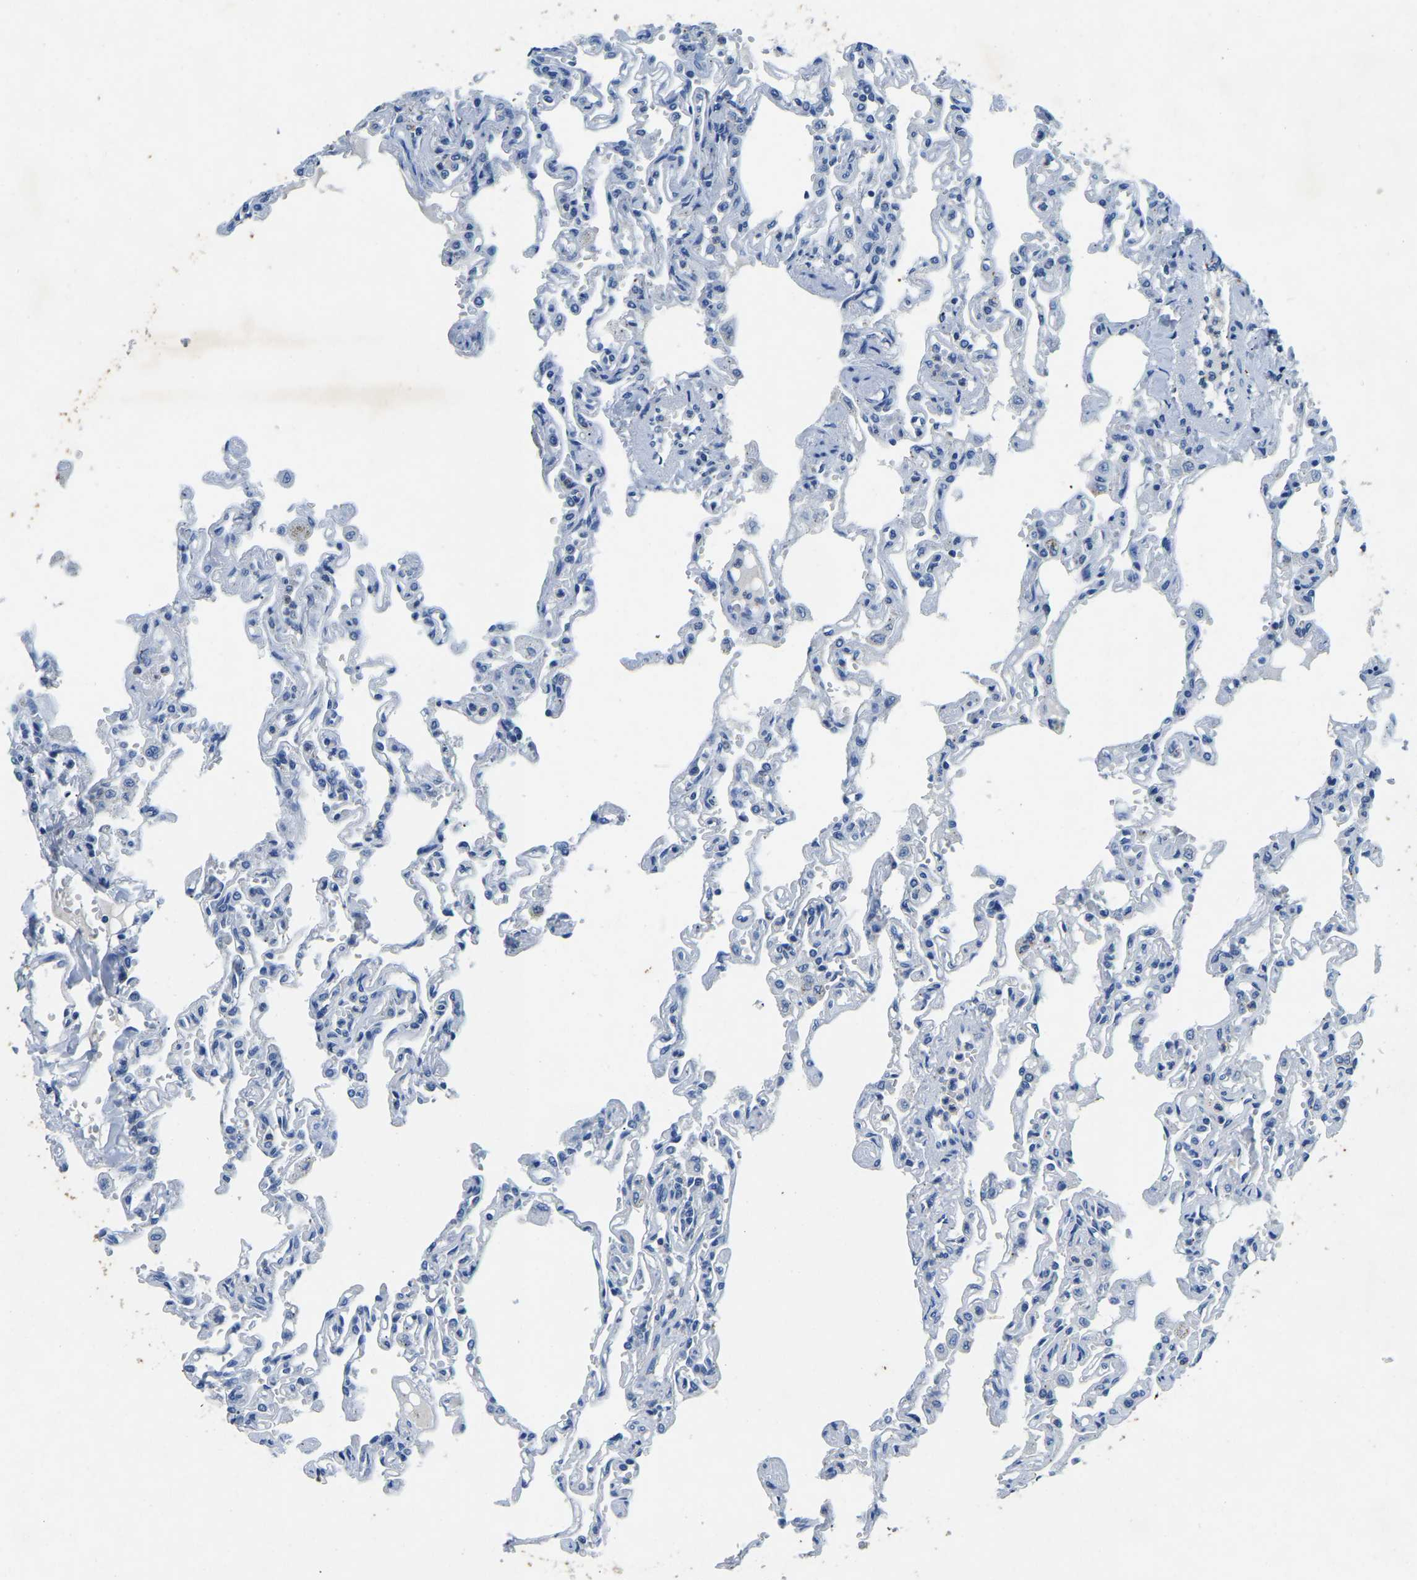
{"staining": {"intensity": "negative", "quantity": "none", "location": "none"}, "tissue": "lung", "cell_type": "Alveolar cells", "image_type": "normal", "snomed": [{"axis": "morphology", "description": "Normal tissue, NOS"}, {"axis": "topography", "description": "Lung"}], "caption": "An image of lung stained for a protein exhibits no brown staining in alveolar cells. (Stains: DAB (3,3'-diaminobenzidine) immunohistochemistry with hematoxylin counter stain, Microscopy: brightfield microscopy at high magnification).", "gene": "UBN2", "patient": {"sex": "male", "age": 21}}